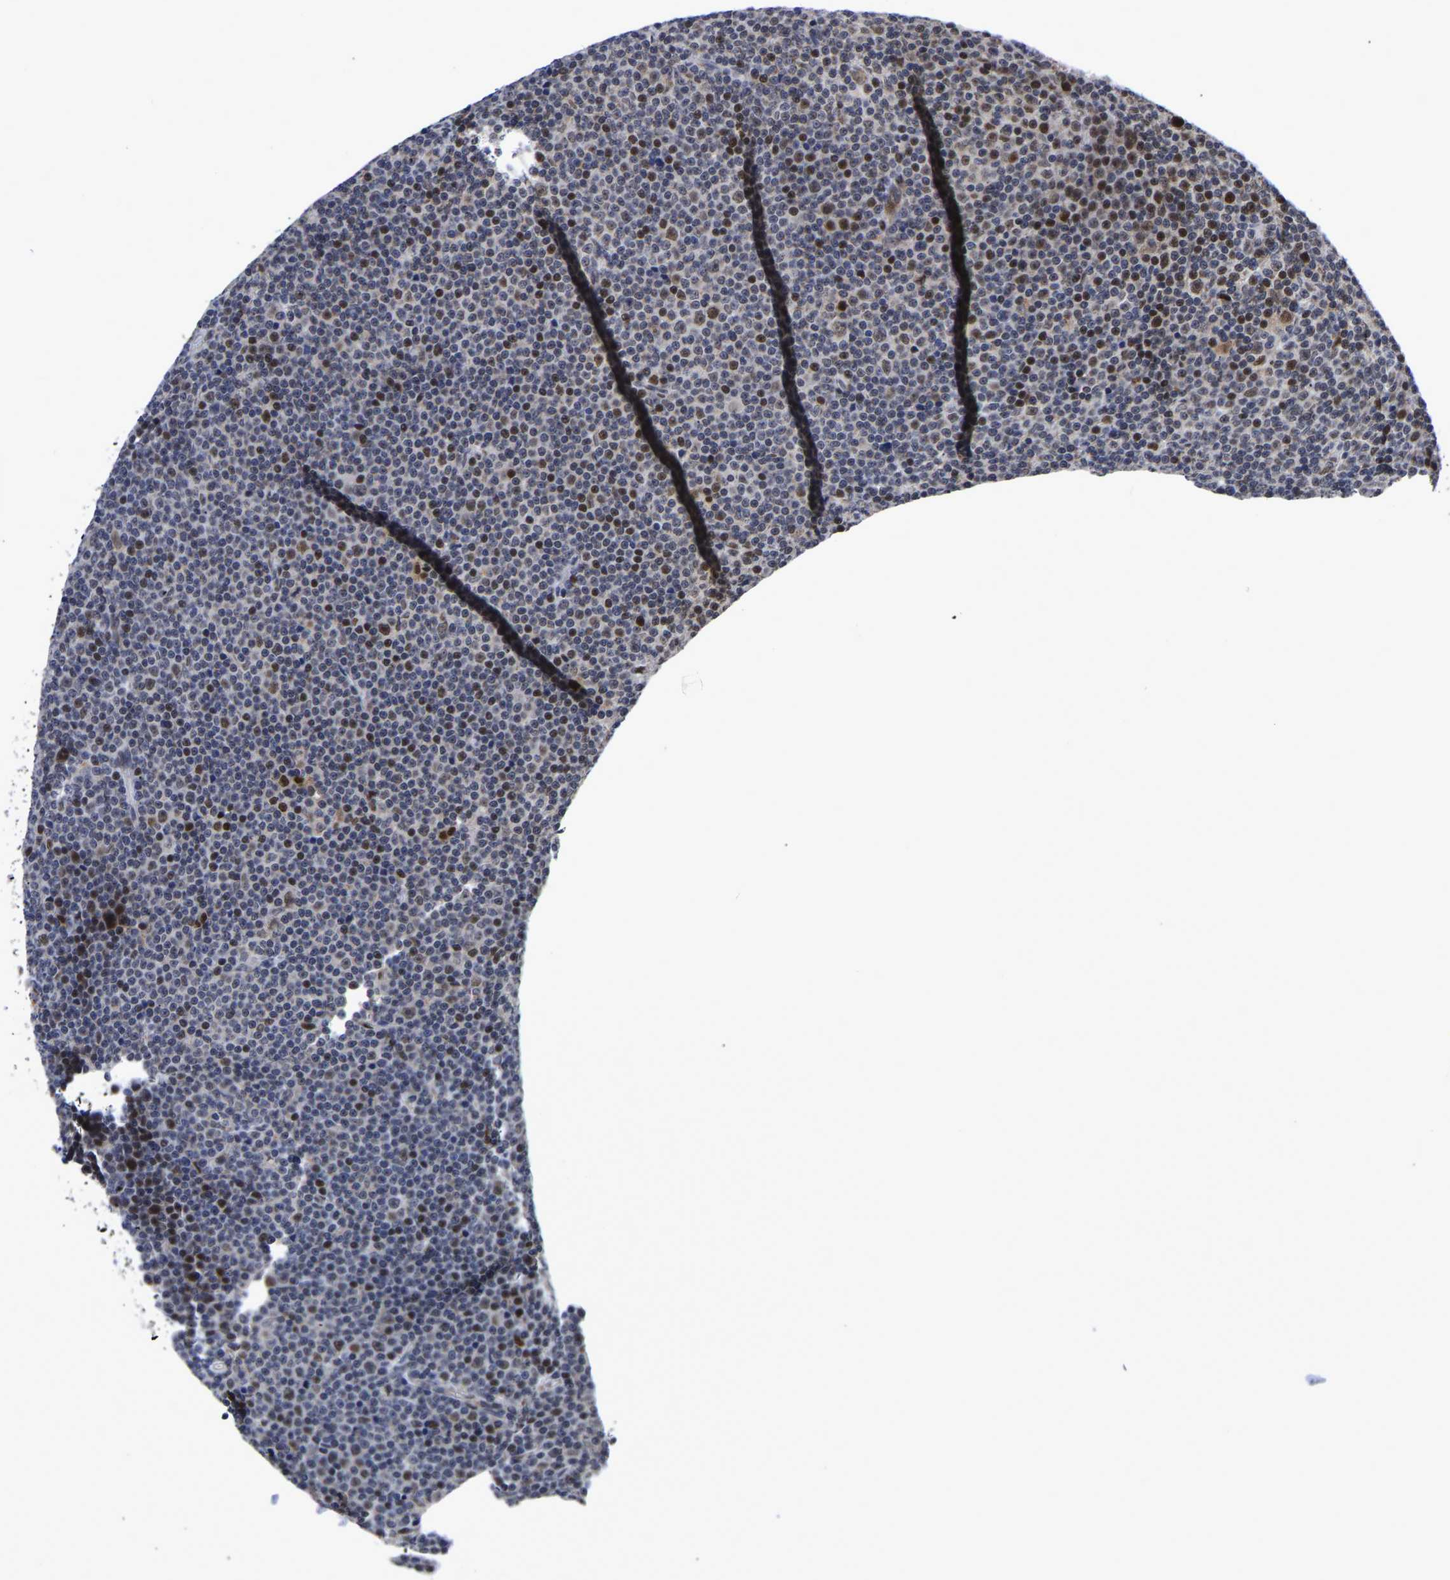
{"staining": {"intensity": "moderate", "quantity": "25%-75%", "location": "nuclear"}, "tissue": "lymphoma", "cell_type": "Tumor cells", "image_type": "cancer", "snomed": [{"axis": "morphology", "description": "Malignant lymphoma, non-Hodgkin's type, Low grade"}, {"axis": "topography", "description": "Lymph node"}], "caption": "High-power microscopy captured an immunohistochemistry (IHC) micrograph of lymphoma, revealing moderate nuclear expression in approximately 25%-75% of tumor cells.", "gene": "JUNB", "patient": {"sex": "female", "age": 67}}